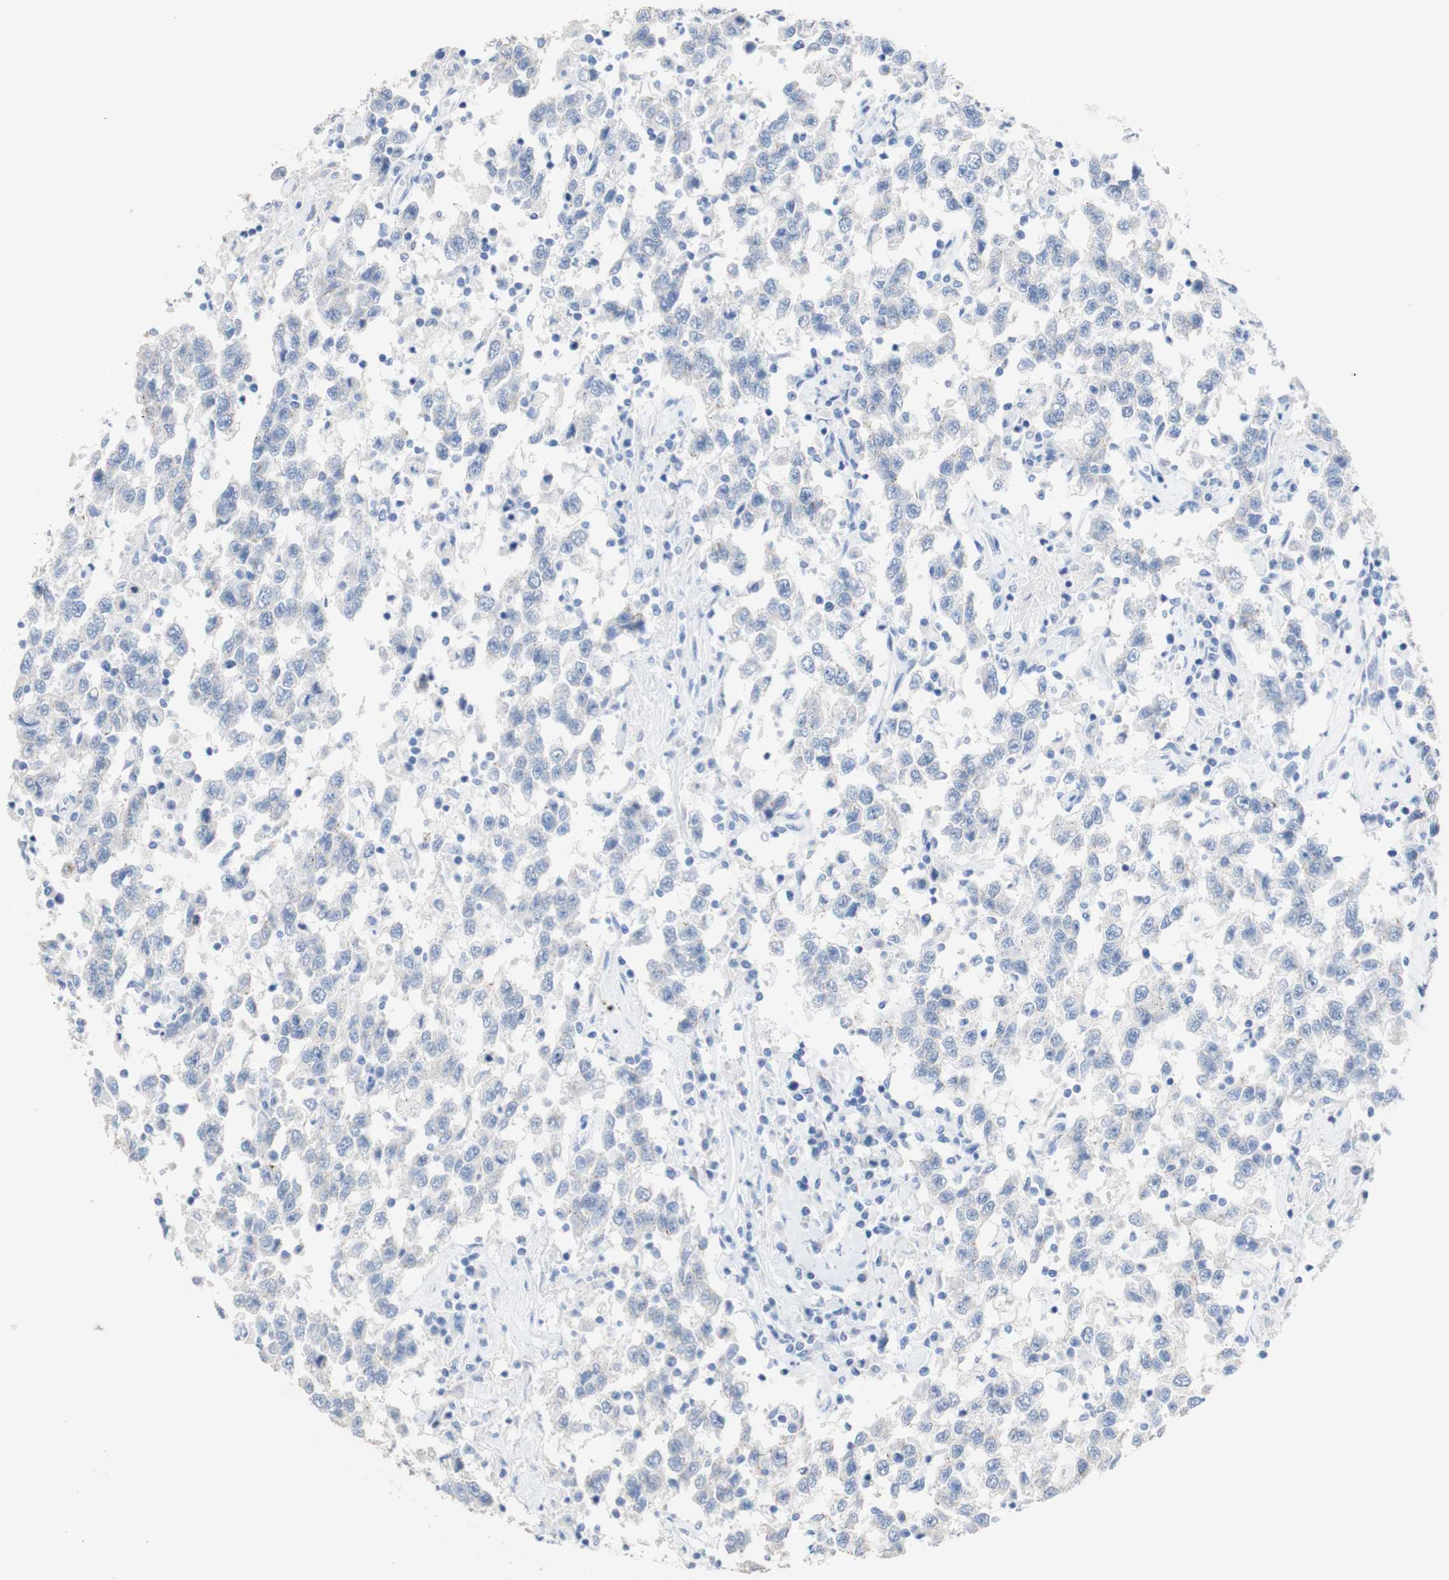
{"staining": {"intensity": "negative", "quantity": "none", "location": "none"}, "tissue": "testis cancer", "cell_type": "Tumor cells", "image_type": "cancer", "snomed": [{"axis": "morphology", "description": "Seminoma, NOS"}, {"axis": "topography", "description": "Testis"}], "caption": "Tumor cells show no significant expression in seminoma (testis). (DAB immunohistochemistry (IHC) visualized using brightfield microscopy, high magnification).", "gene": "DSC2", "patient": {"sex": "male", "age": 41}}